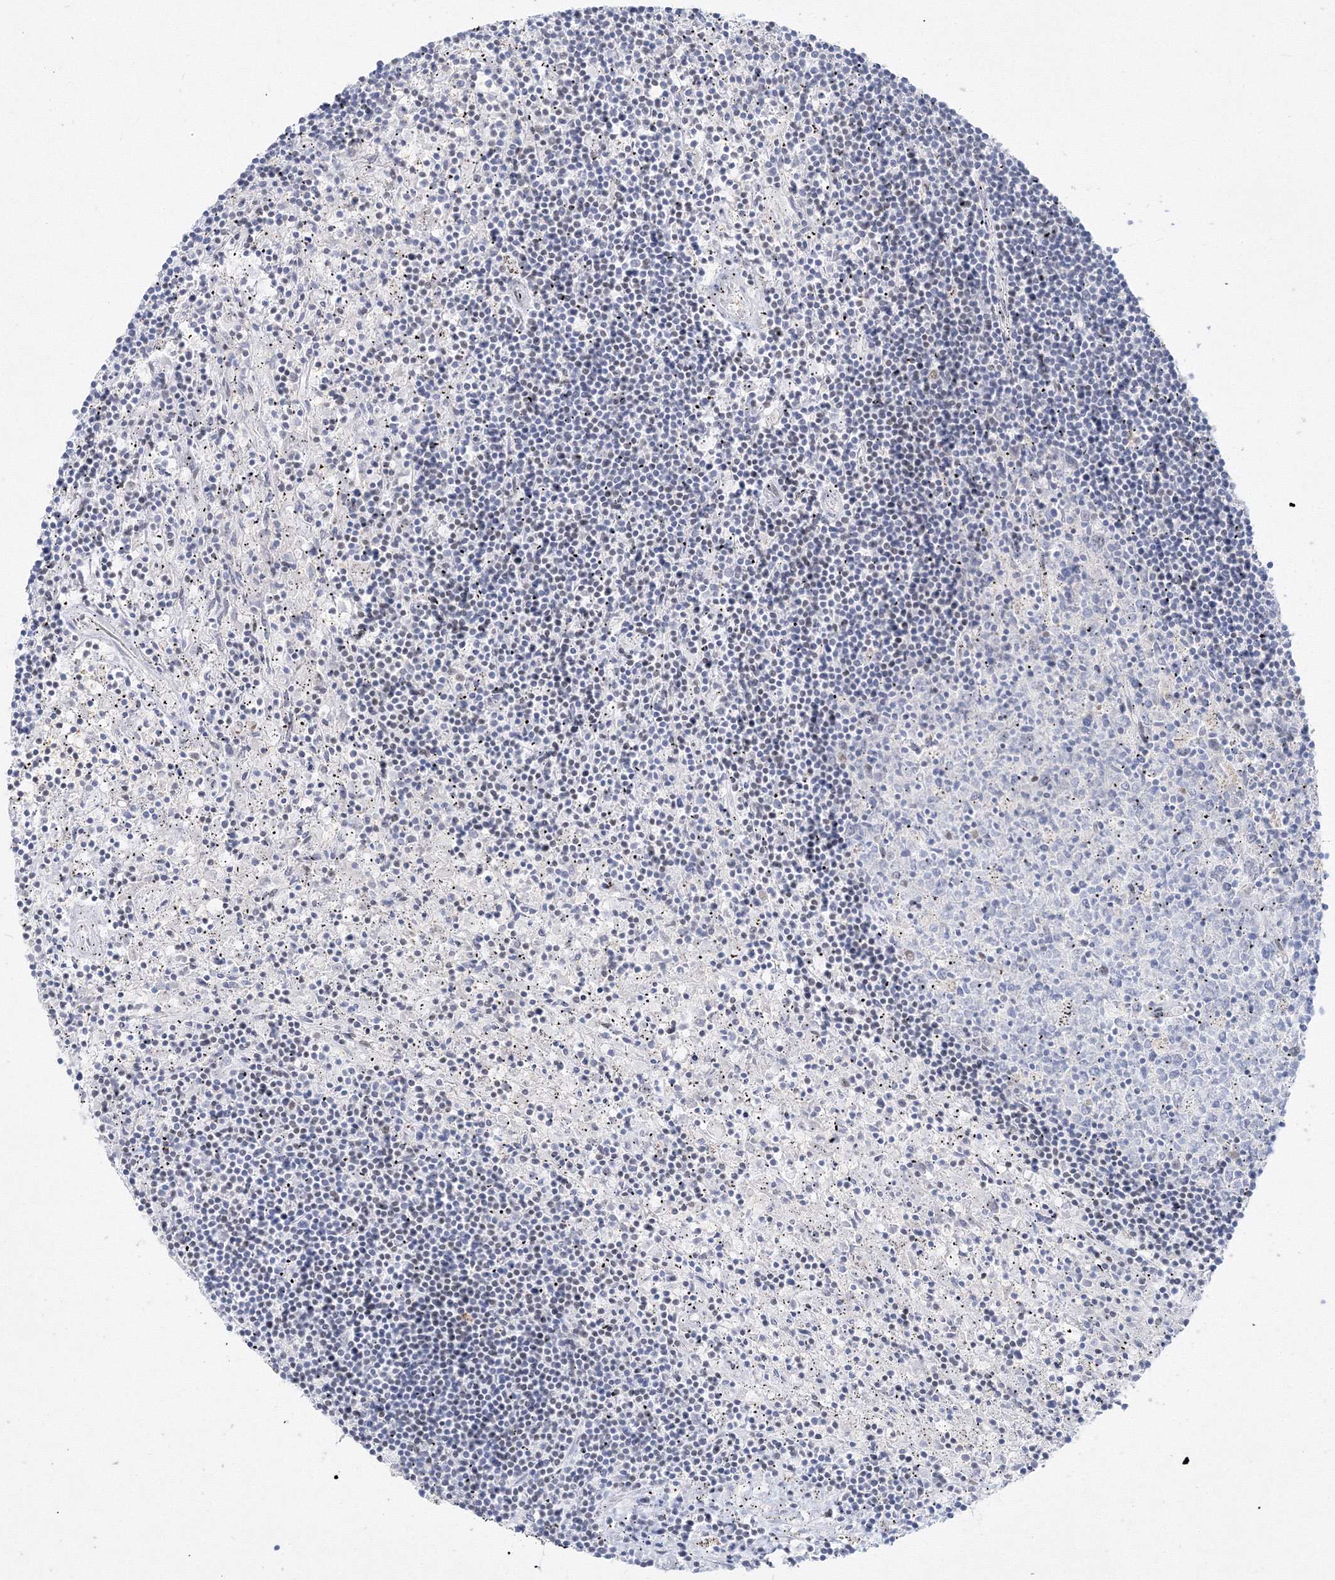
{"staining": {"intensity": "negative", "quantity": "none", "location": "none"}, "tissue": "lymphoma", "cell_type": "Tumor cells", "image_type": "cancer", "snomed": [{"axis": "morphology", "description": "Malignant lymphoma, non-Hodgkin's type, Low grade"}, {"axis": "topography", "description": "Spleen"}], "caption": "DAB immunohistochemical staining of malignant lymphoma, non-Hodgkin's type (low-grade) demonstrates no significant staining in tumor cells.", "gene": "ZNF638", "patient": {"sex": "male", "age": 76}}